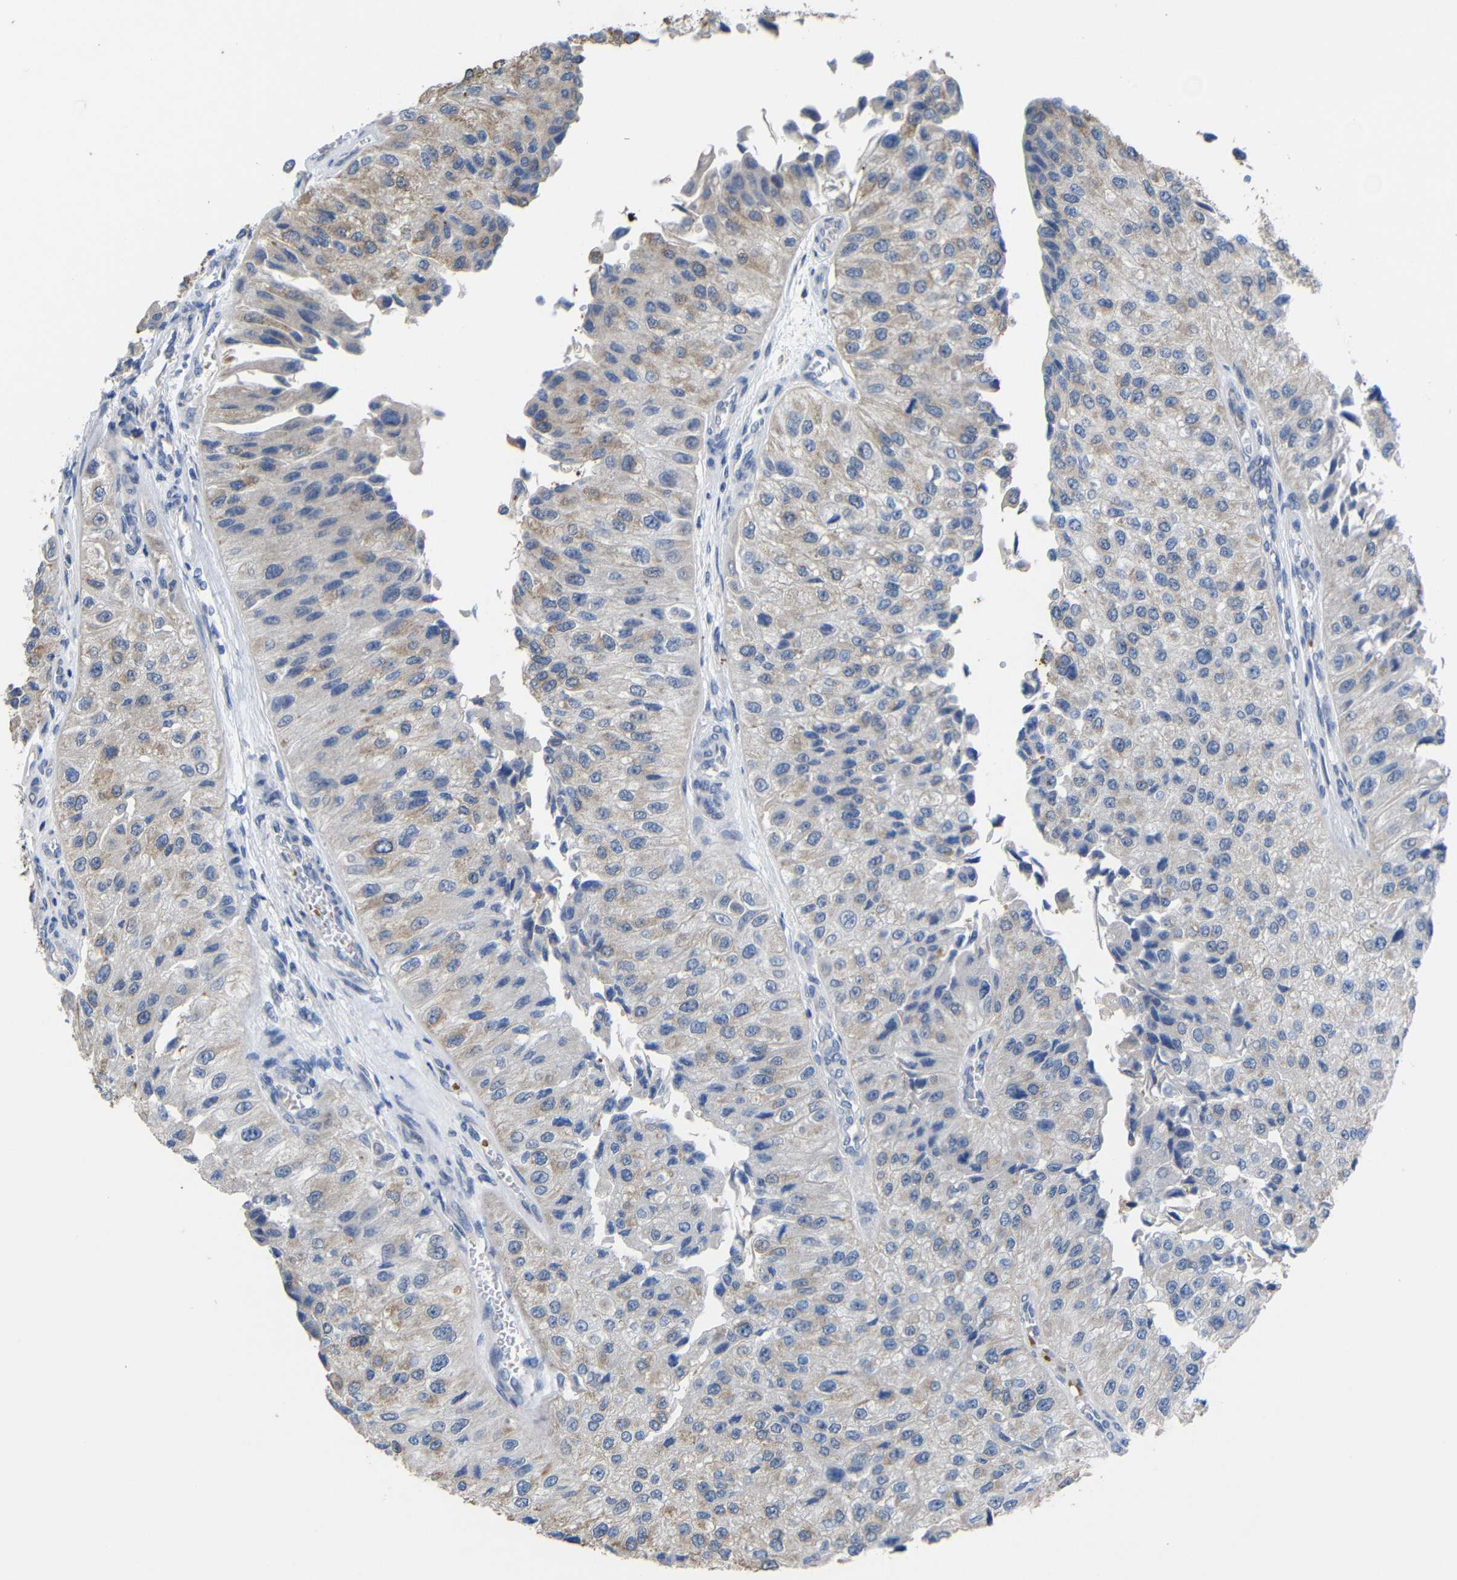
{"staining": {"intensity": "weak", "quantity": "25%-75%", "location": "cytoplasmic/membranous"}, "tissue": "urothelial cancer", "cell_type": "Tumor cells", "image_type": "cancer", "snomed": [{"axis": "morphology", "description": "Urothelial carcinoma, High grade"}, {"axis": "topography", "description": "Kidney"}, {"axis": "topography", "description": "Urinary bladder"}], "caption": "Immunohistochemistry of human urothelial carcinoma (high-grade) demonstrates low levels of weak cytoplasmic/membranous staining in approximately 25%-75% of tumor cells.", "gene": "CMTM1", "patient": {"sex": "male", "age": 77}}